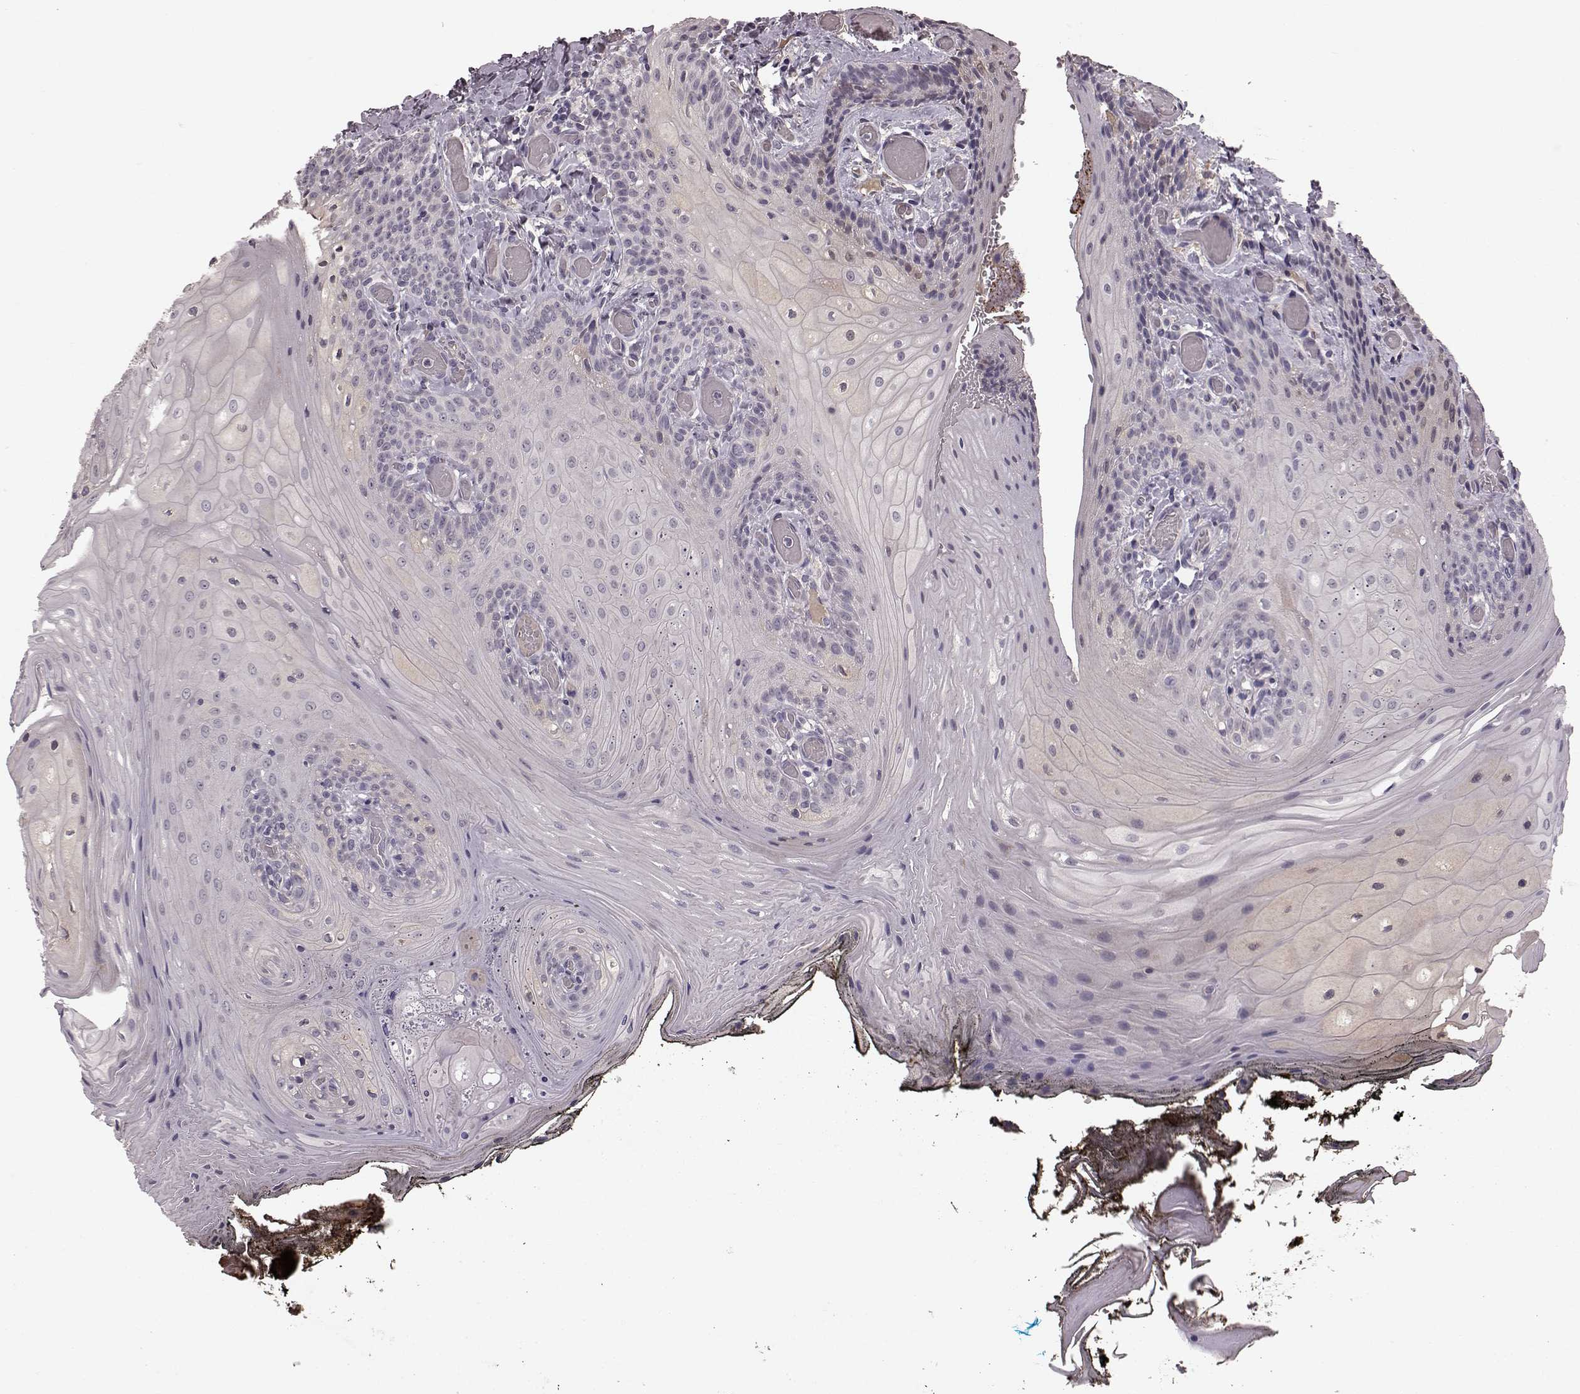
{"staining": {"intensity": "negative", "quantity": "none", "location": "none"}, "tissue": "oral mucosa", "cell_type": "Squamous epithelial cells", "image_type": "normal", "snomed": [{"axis": "morphology", "description": "Normal tissue, NOS"}, {"axis": "topography", "description": "Oral tissue"}], "caption": "Squamous epithelial cells are negative for brown protein staining in unremarkable oral mucosa. The staining is performed using DAB (3,3'-diaminobenzidine) brown chromogen with nuclei counter-stained in using hematoxylin.", "gene": "SLC22A18", "patient": {"sex": "male", "age": 9}}